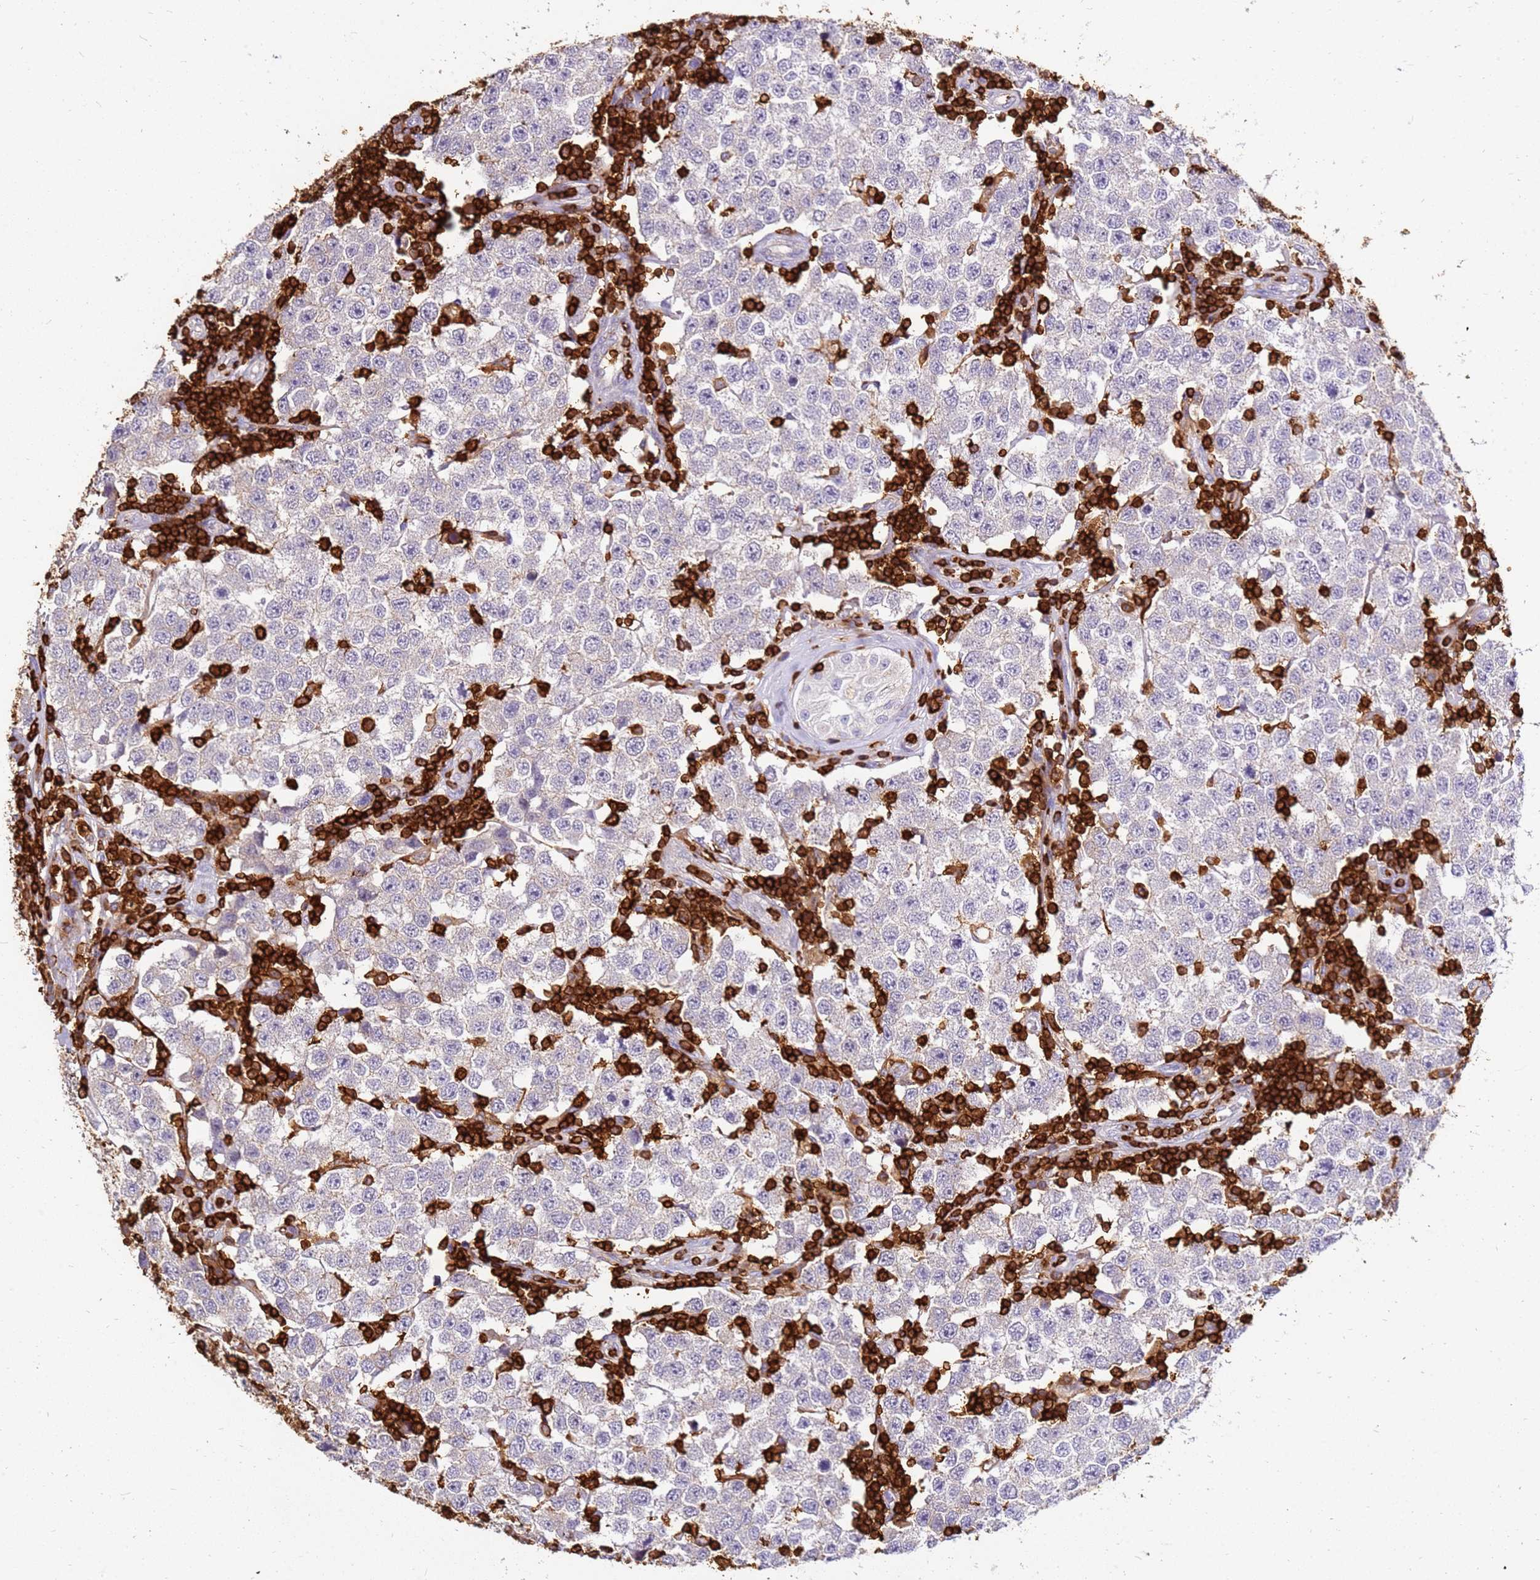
{"staining": {"intensity": "negative", "quantity": "none", "location": "none"}, "tissue": "testis cancer", "cell_type": "Tumor cells", "image_type": "cancer", "snomed": [{"axis": "morphology", "description": "Seminoma, NOS"}, {"axis": "topography", "description": "Testis"}], "caption": "IHC histopathology image of human testis cancer stained for a protein (brown), which reveals no staining in tumor cells.", "gene": "CORO1A", "patient": {"sex": "male", "age": 34}}